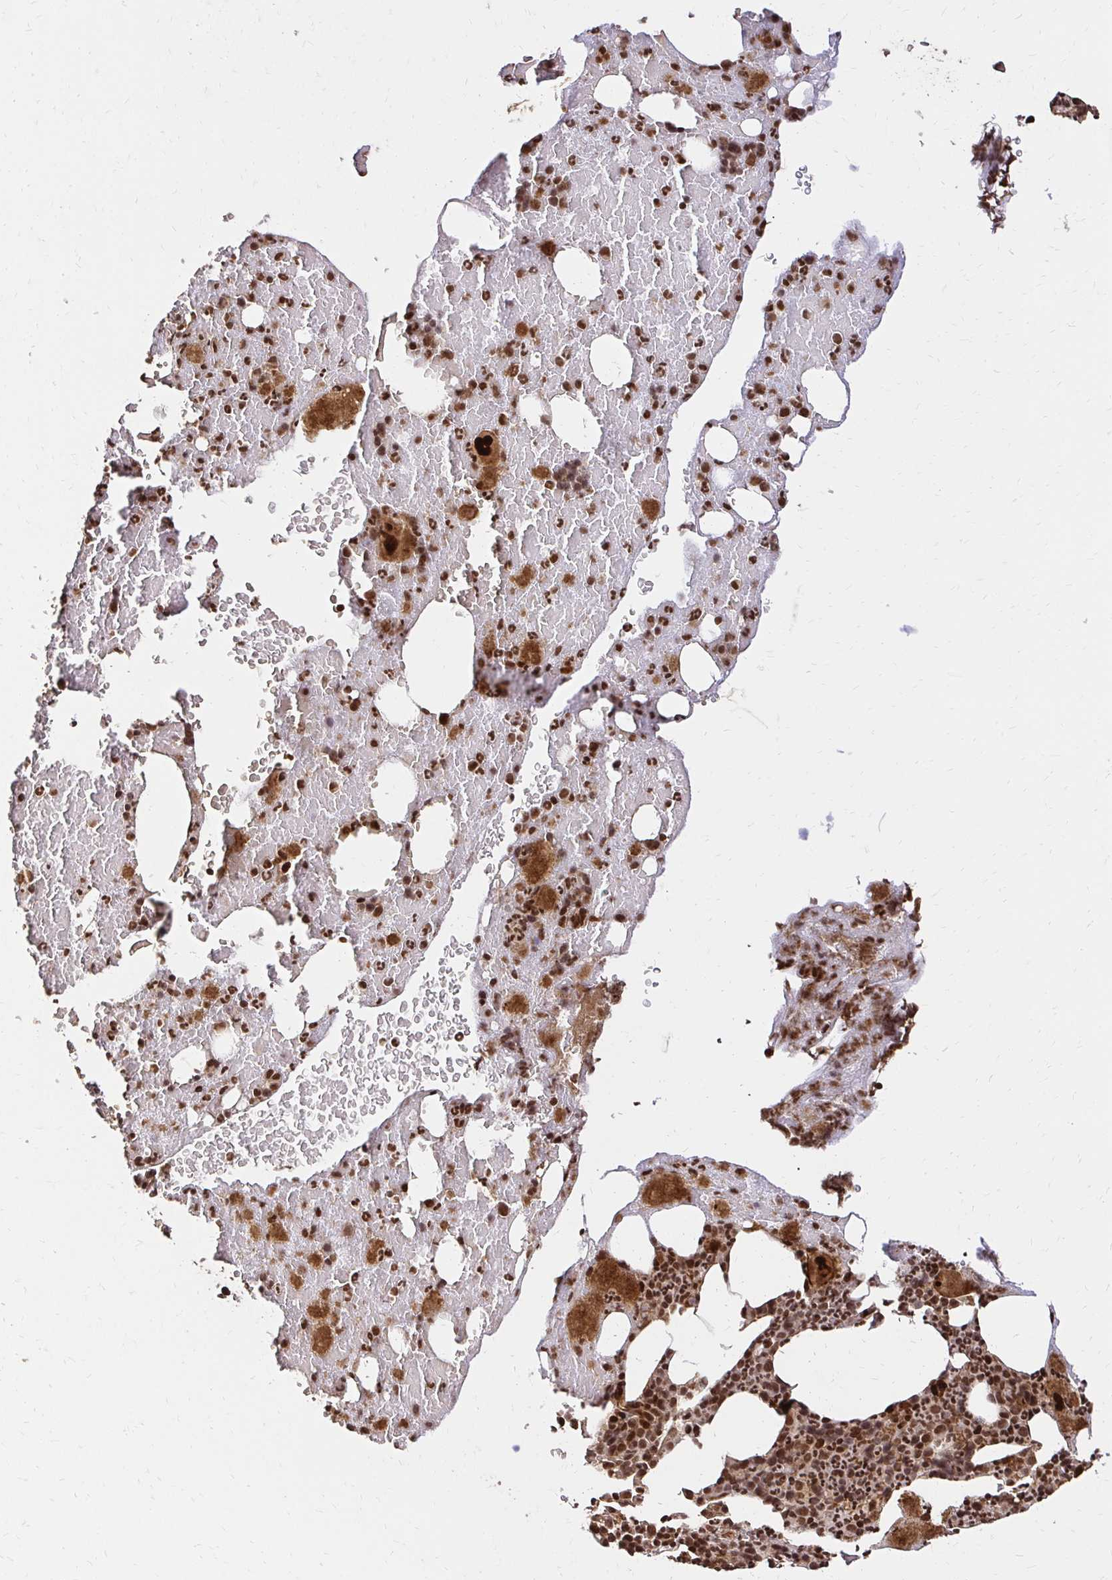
{"staining": {"intensity": "strong", "quantity": ">75%", "location": "cytoplasmic/membranous,nuclear"}, "tissue": "bone marrow", "cell_type": "Hematopoietic cells", "image_type": "normal", "snomed": [{"axis": "morphology", "description": "Normal tissue, NOS"}, {"axis": "topography", "description": "Bone marrow"}], "caption": "Human bone marrow stained for a protein (brown) displays strong cytoplasmic/membranous,nuclear positive positivity in about >75% of hematopoietic cells.", "gene": "GLYR1", "patient": {"sex": "female", "age": 59}}